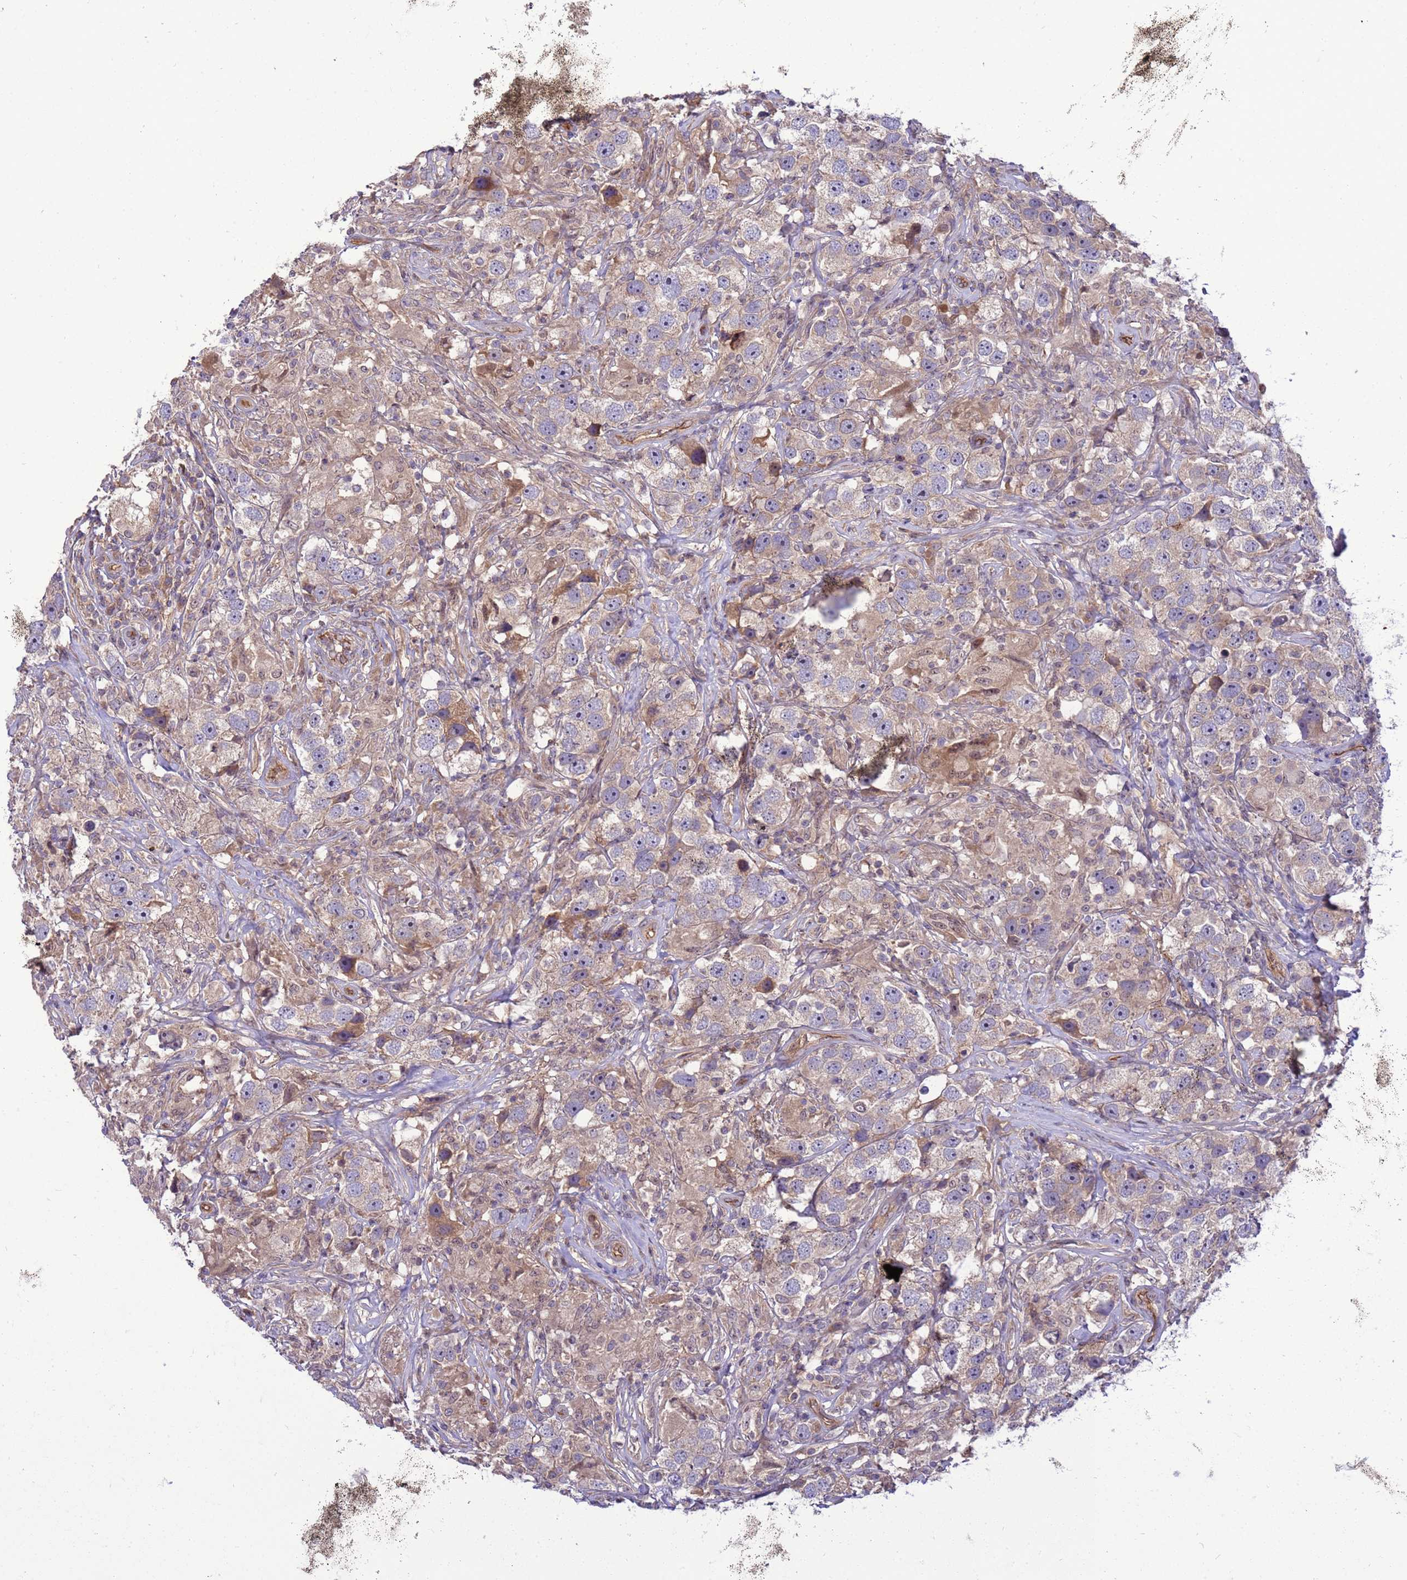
{"staining": {"intensity": "weak", "quantity": "25%-75%", "location": "cytoplasmic/membranous"}, "tissue": "testis cancer", "cell_type": "Tumor cells", "image_type": "cancer", "snomed": [{"axis": "morphology", "description": "Seminoma, NOS"}, {"axis": "topography", "description": "Testis"}], "caption": "This micrograph demonstrates testis cancer stained with immunohistochemistry to label a protein in brown. The cytoplasmic/membranous of tumor cells show weak positivity for the protein. Nuclei are counter-stained blue.", "gene": "SMCO3", "patient": {"sex": "male", "age": 49}}